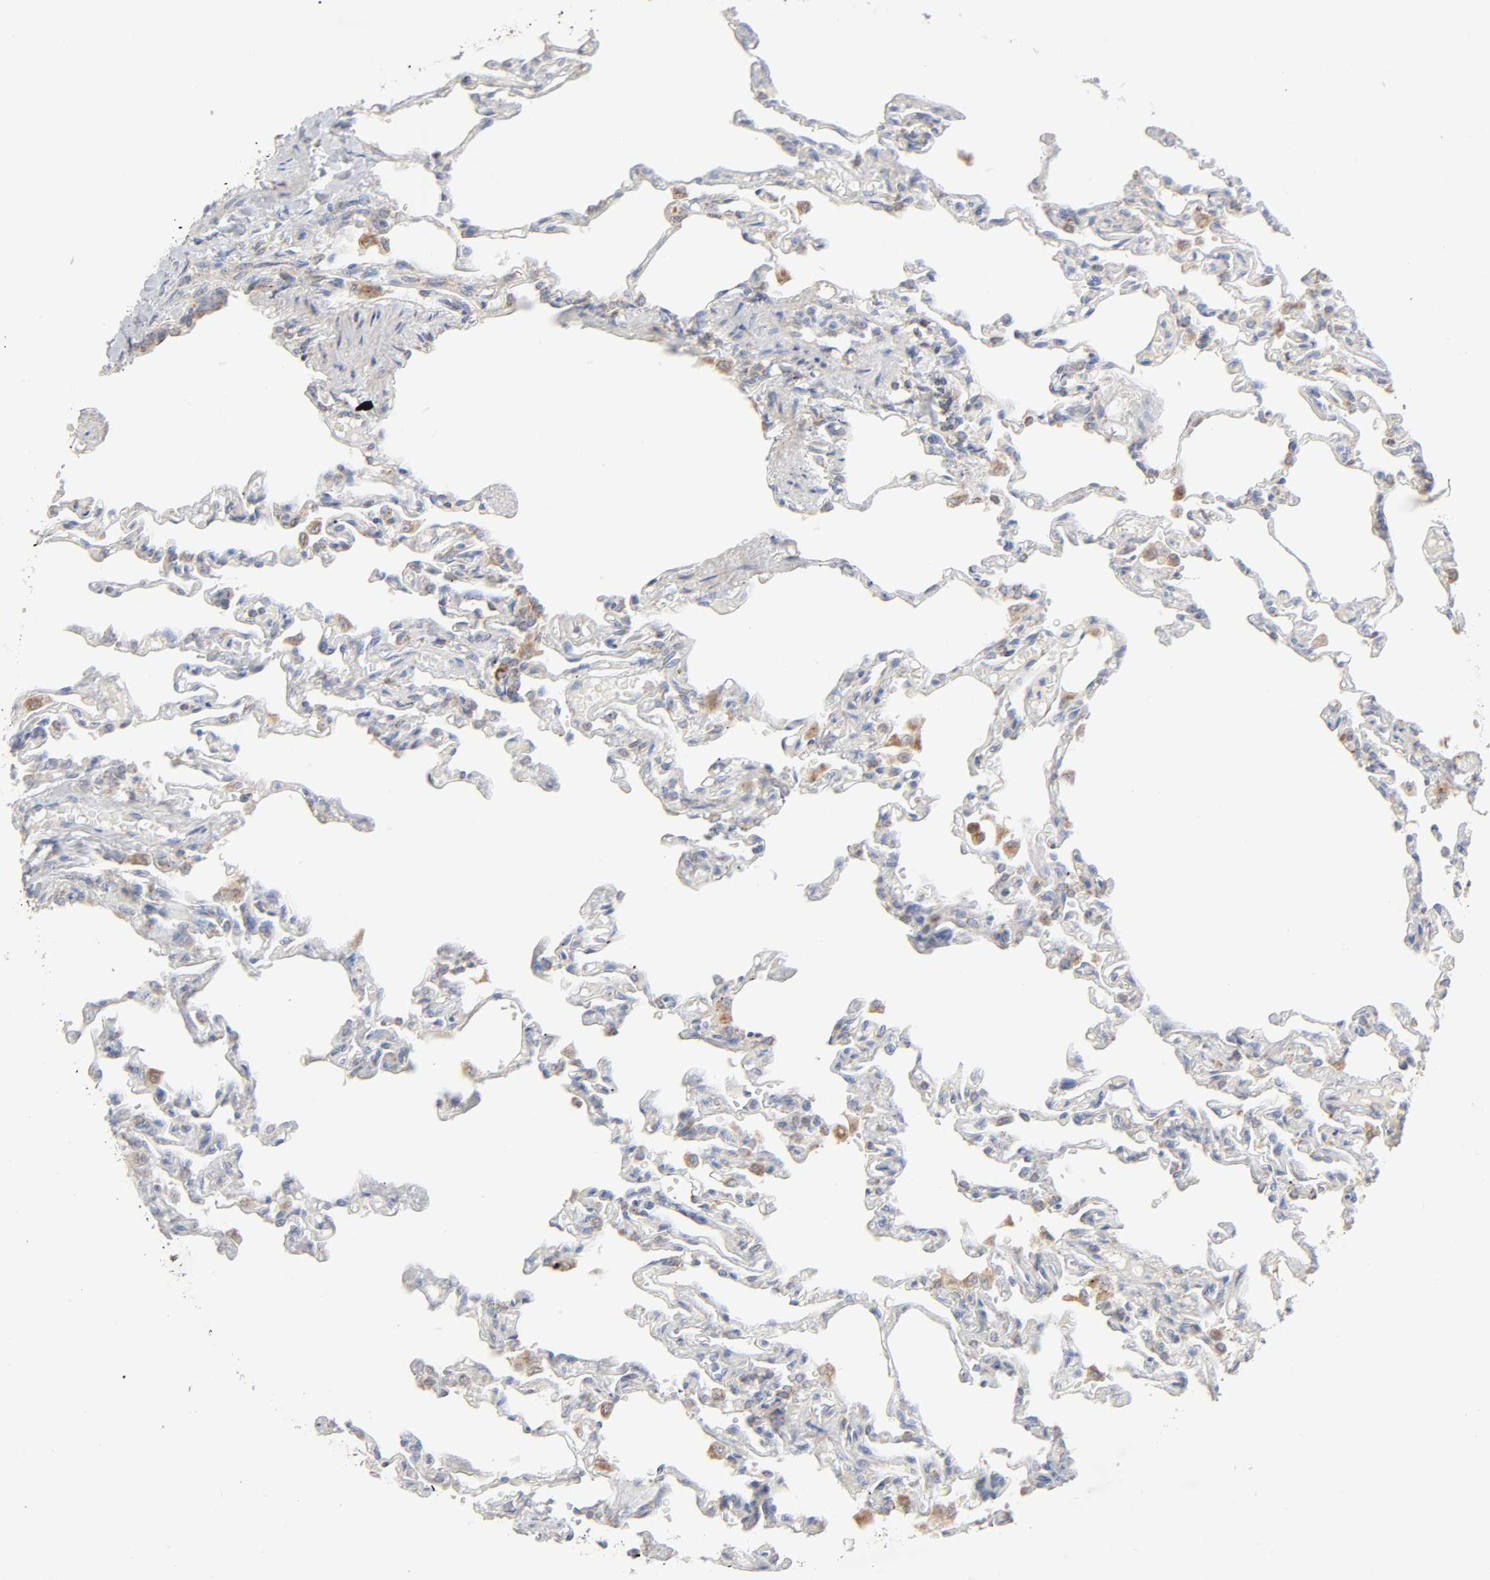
{"staining": {"intensity": "moderate", "quantity": "<25%", "location": "cytoplasmic/membranous"}, "tissue": "lung", "cell_type": "Alveolar cells", "image_type": "normal", "snomed": [{"axis": "morphology", "description": "Normal tissue, NOS"}, {"axis": "topography", "description": "Lung"}], "caption": "Brown immunohistochemical staining in unremarkable lung reveals moderate cytoplasmic/membranous expression in approximately <25% of alveolar cells.", "gene": "SYT16", "patient": {"sex": "male", "age": 21}}